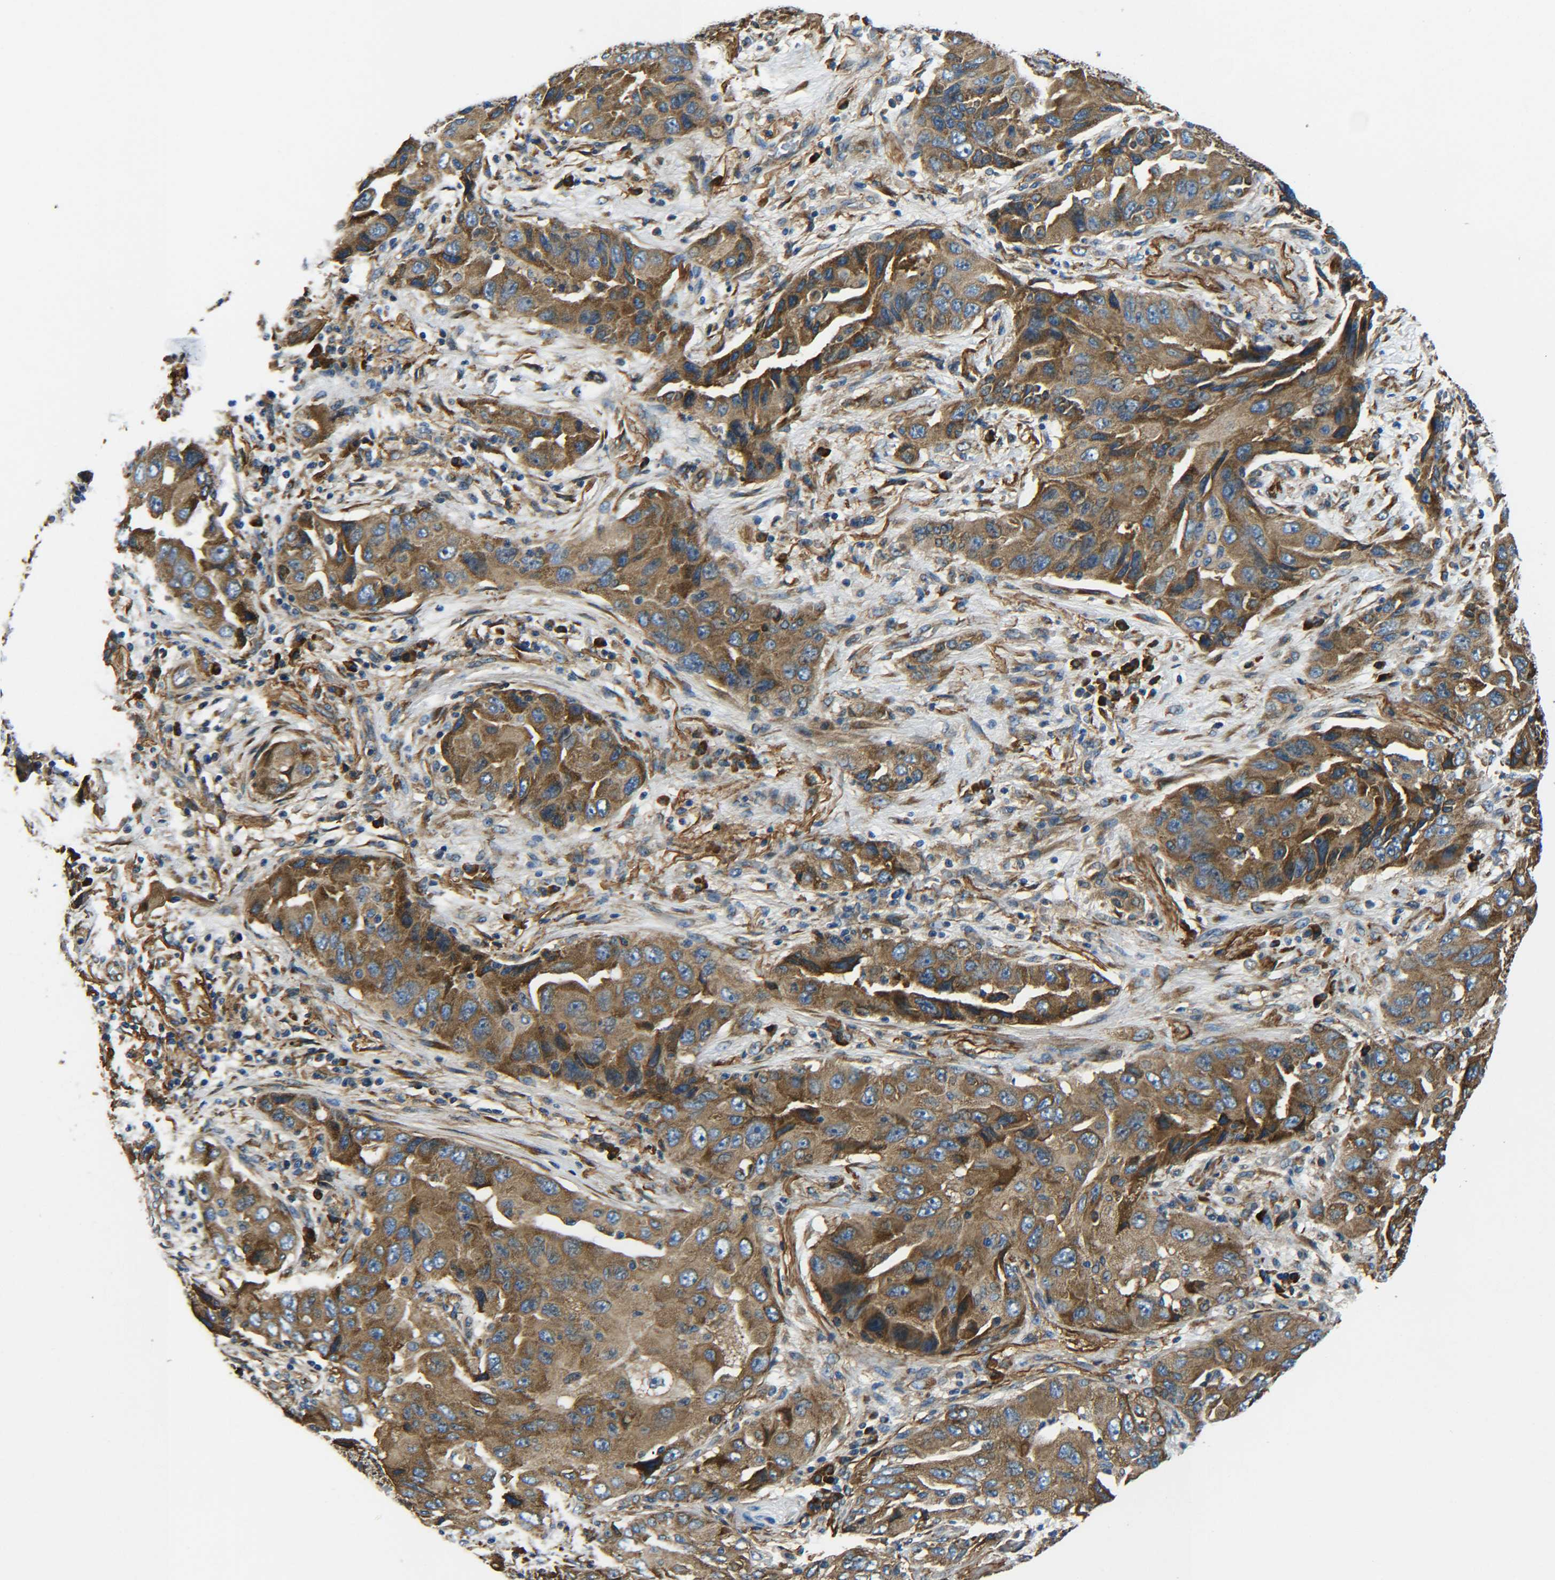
{"staining": {"intensity": "moderate", "quantity": ">75%", "location": "cytoplasmic/membranous"}, "tissue": "lung cancer", "cell_type": "Tumor cells", "image_type": "cancer", "snomed": [{"axis": "morphology", "description": "Adenocarcinoma, NOS"}, {"axis": "topography", "description": "Lung"}], "caption": "Human lung cancer stained with a protein marker displays moderate staining in tumor cells.", "gene": "PREB", "patient": {"sex": "female", "age": 65}}